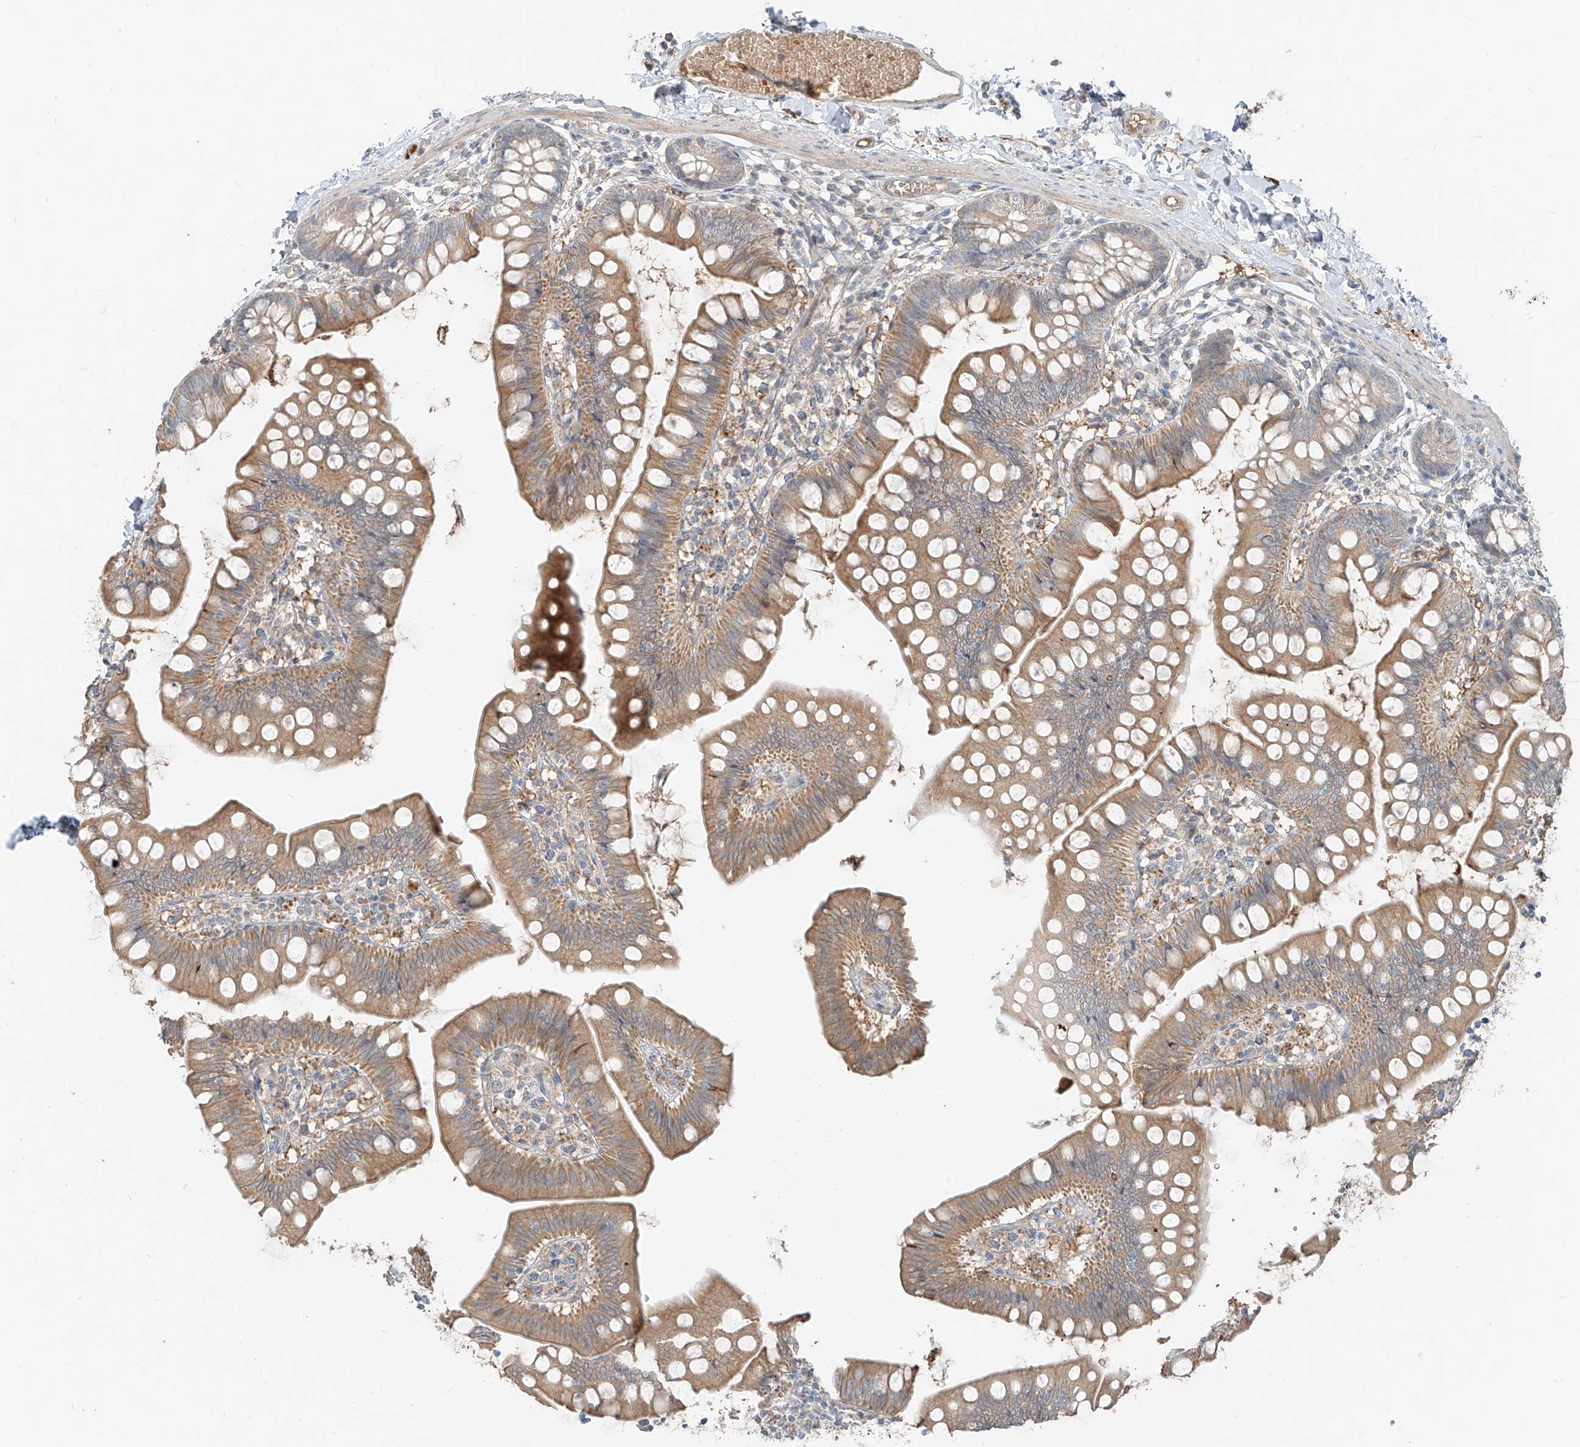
{"staining": {"intensity": "moderate", "quantity": ">75%", "location": "cytoplasmic/membranous"}, "tissue": "small intestine", "cell_type": "Glandular cells", "image_type": "normal", "snomed": [{"axis": "morphology", "description": "Normal tissue, NOS"}, {"axis": "topography", "description": "Small intestine"}], "caption": "The histopathology image exhibits a brown stain indicating the presence of a protein in the cytoplasmic/membranous of glandular cells in small intestine.", "gene": "FSTL1", "patient": {"sex": "male", "age": 7}}